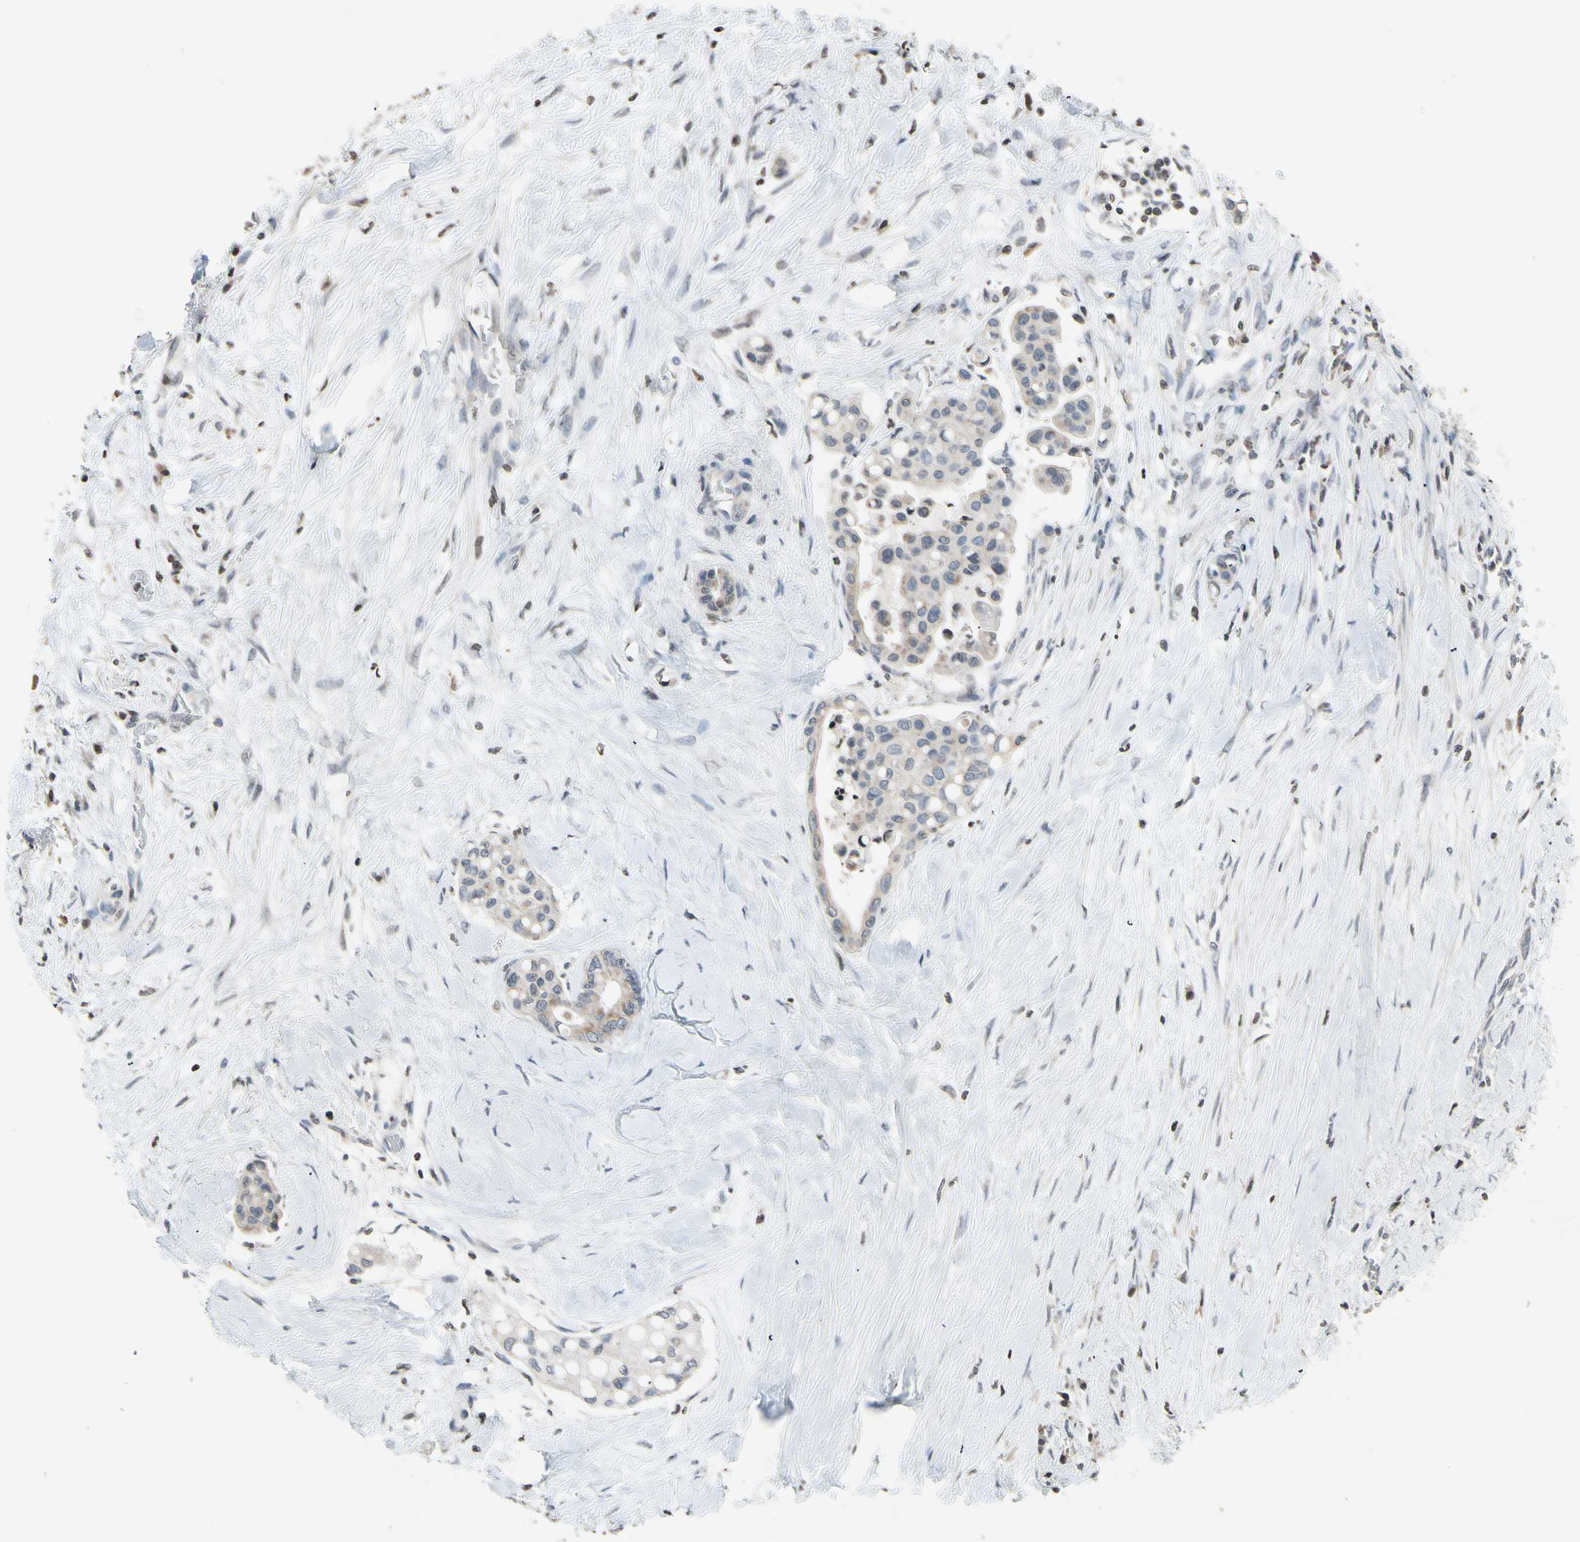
{"staining": {"intensity": "weak", "quantity": ">75%", "location": "cytoplasmic/membranous"}, "tissue": "colorectal cancer", "cell_type": "Tumor cells", "image_type": "cancer", "snomed": [{"axis": "morphology", "description": "Normal tissue, NOS"}, {"axis": "morphology", "description": "Adenocarcinoma, NOS"}, {"axis": "topography", "description": "Colon"}], "caption": "Adenocarcinoma (colorectal) was stained to show a protein in brown. There is low levels of weak cytoplasmic/membranous expression in approximately >75% of tumor cells.", "gene": "CLDN11", "patient": {"sex": "male", "age": 82}}